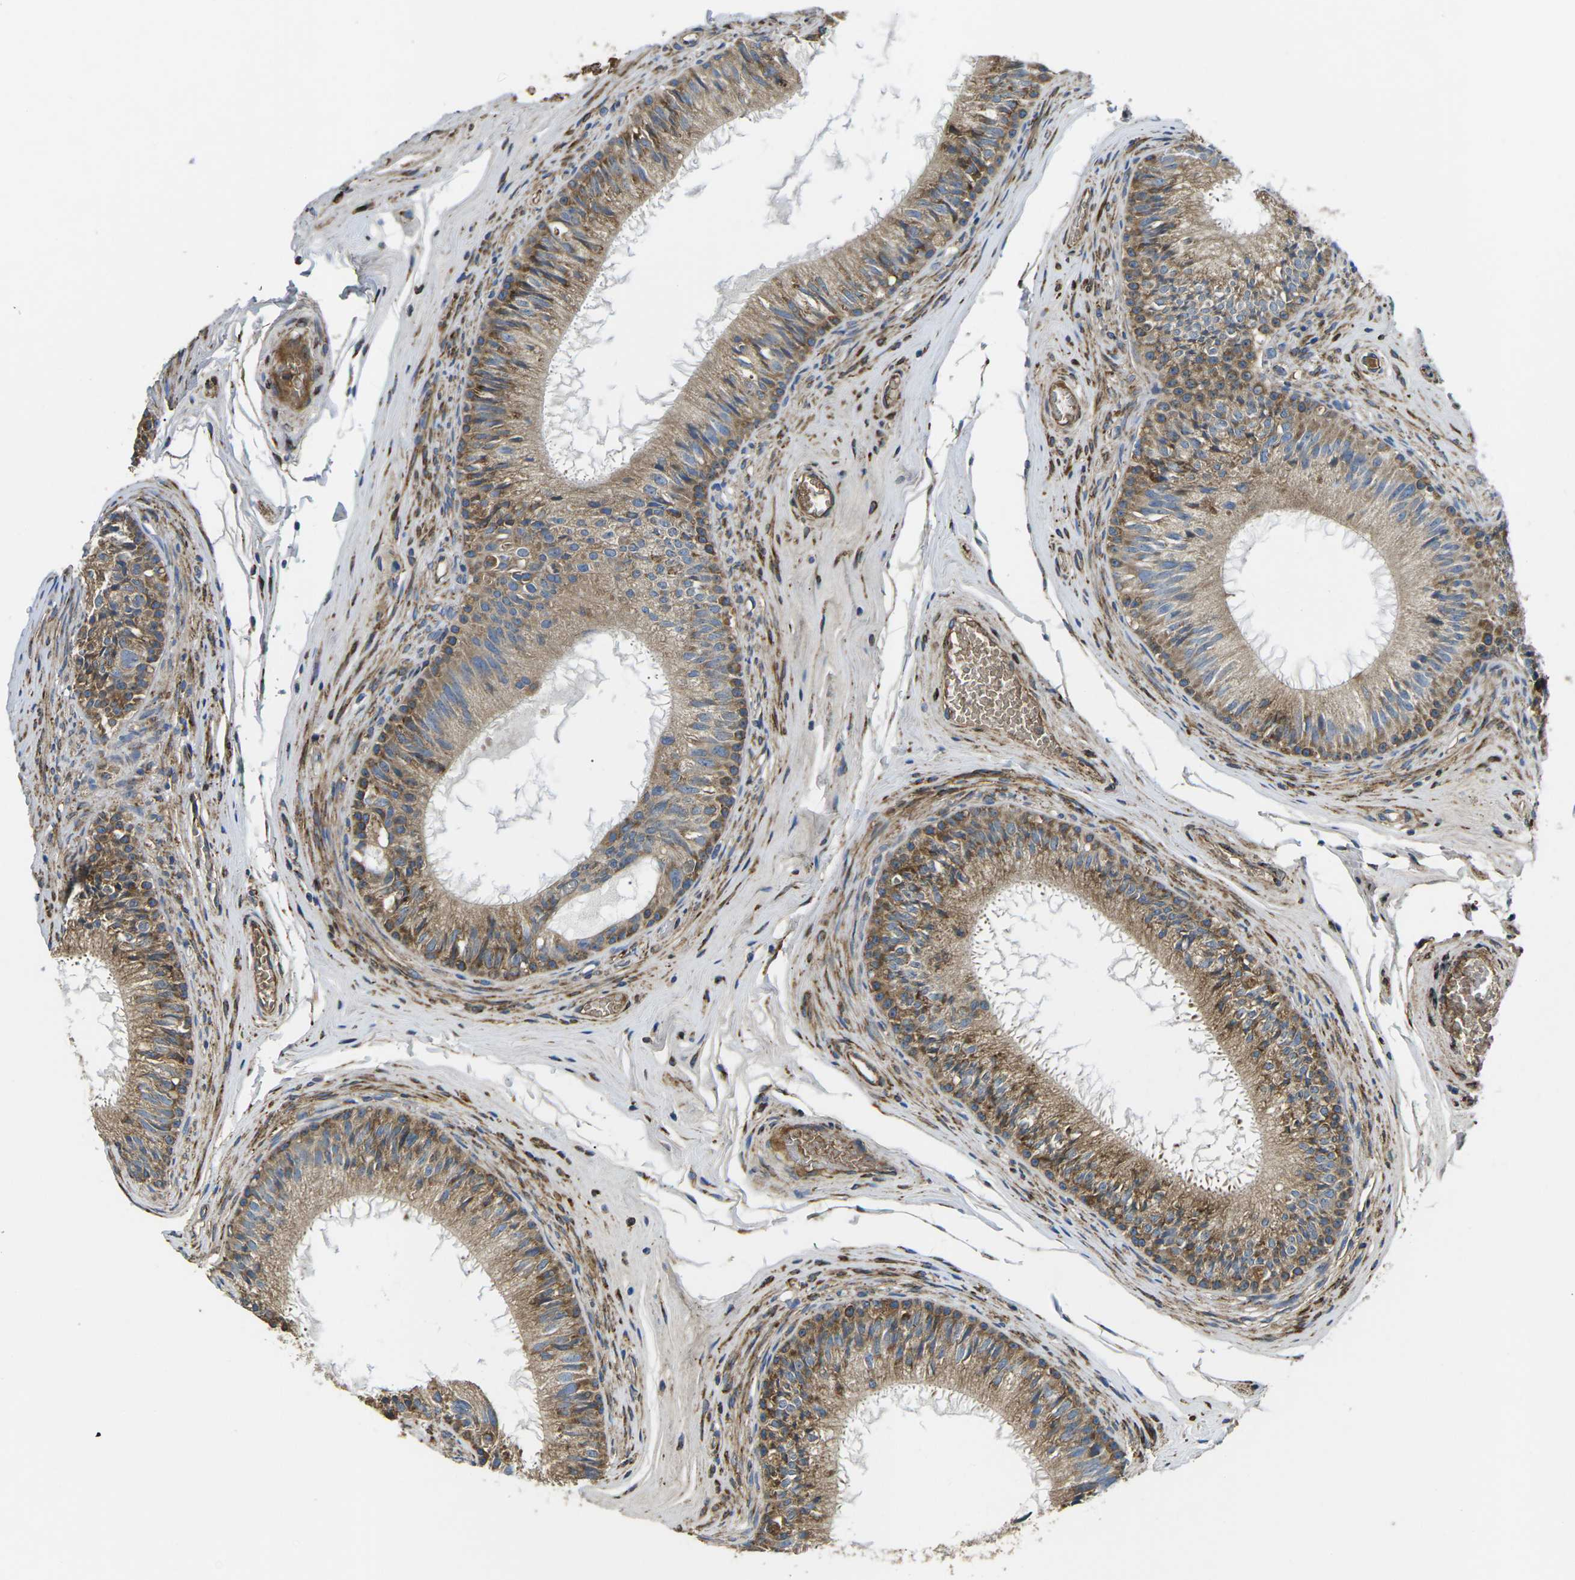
{"staining": {"intensity": "moderate", "quantity": ">75%", "location": "cytoplasmic/membranous"}, "tissue": "epididymis", "cell_type": "Glandular cells", "image_type": "normal", "snomed": [{"axis": "morphology", "description": "Normal tissue, NOS"}, {"axis": "topography", "description": "Testis"}, {"axis": "topography", "description": "Epididymis"}], "caption": "A medium amount of moderate cytoplasmic/membranous positivity is appreciated in about >75% of glandular cells in unremarkable epididymis.", "gene": "PDZD8", "patient": {"sex": "male", "age": 36}}